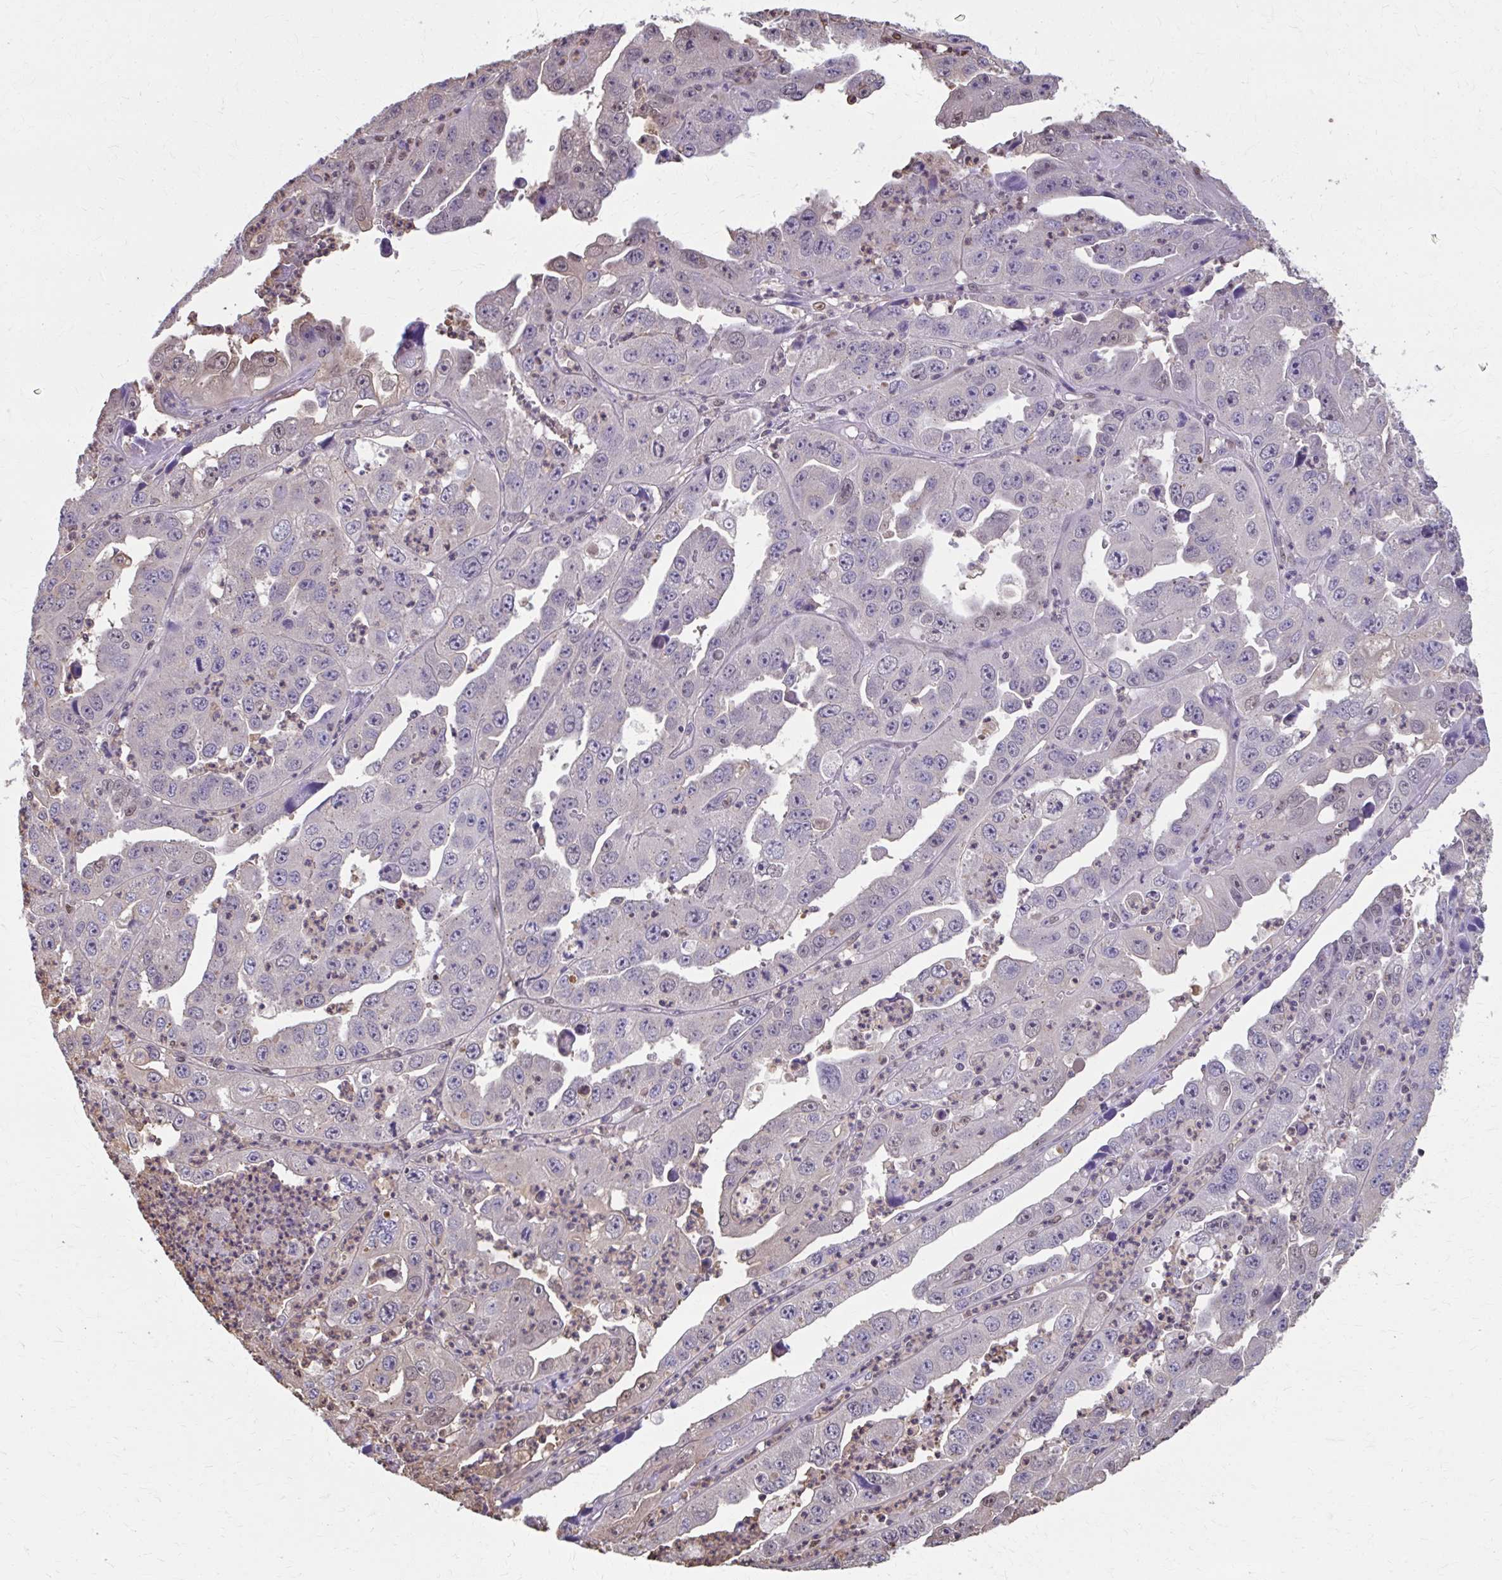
{"staining": {"intensity": "negative", "quantity": "none", "location": "none"}, "tissue": "endometrial cancer", "cell_type": "Tumor cells", "image_type": "cancer", "snomed": [{"axis": "morphology", "description": "Adenocarcinoma, NOS"}, {"axis": "topography", "description": "Uterus"}], "caption": "A high-resolution image shows immunohistochemistry staining of endometrial adenocarcinoma, which demonstrates no significant positivity in tumor cells.", "gene": "ING4", "patient": {"sex": "female", "age": 62}}